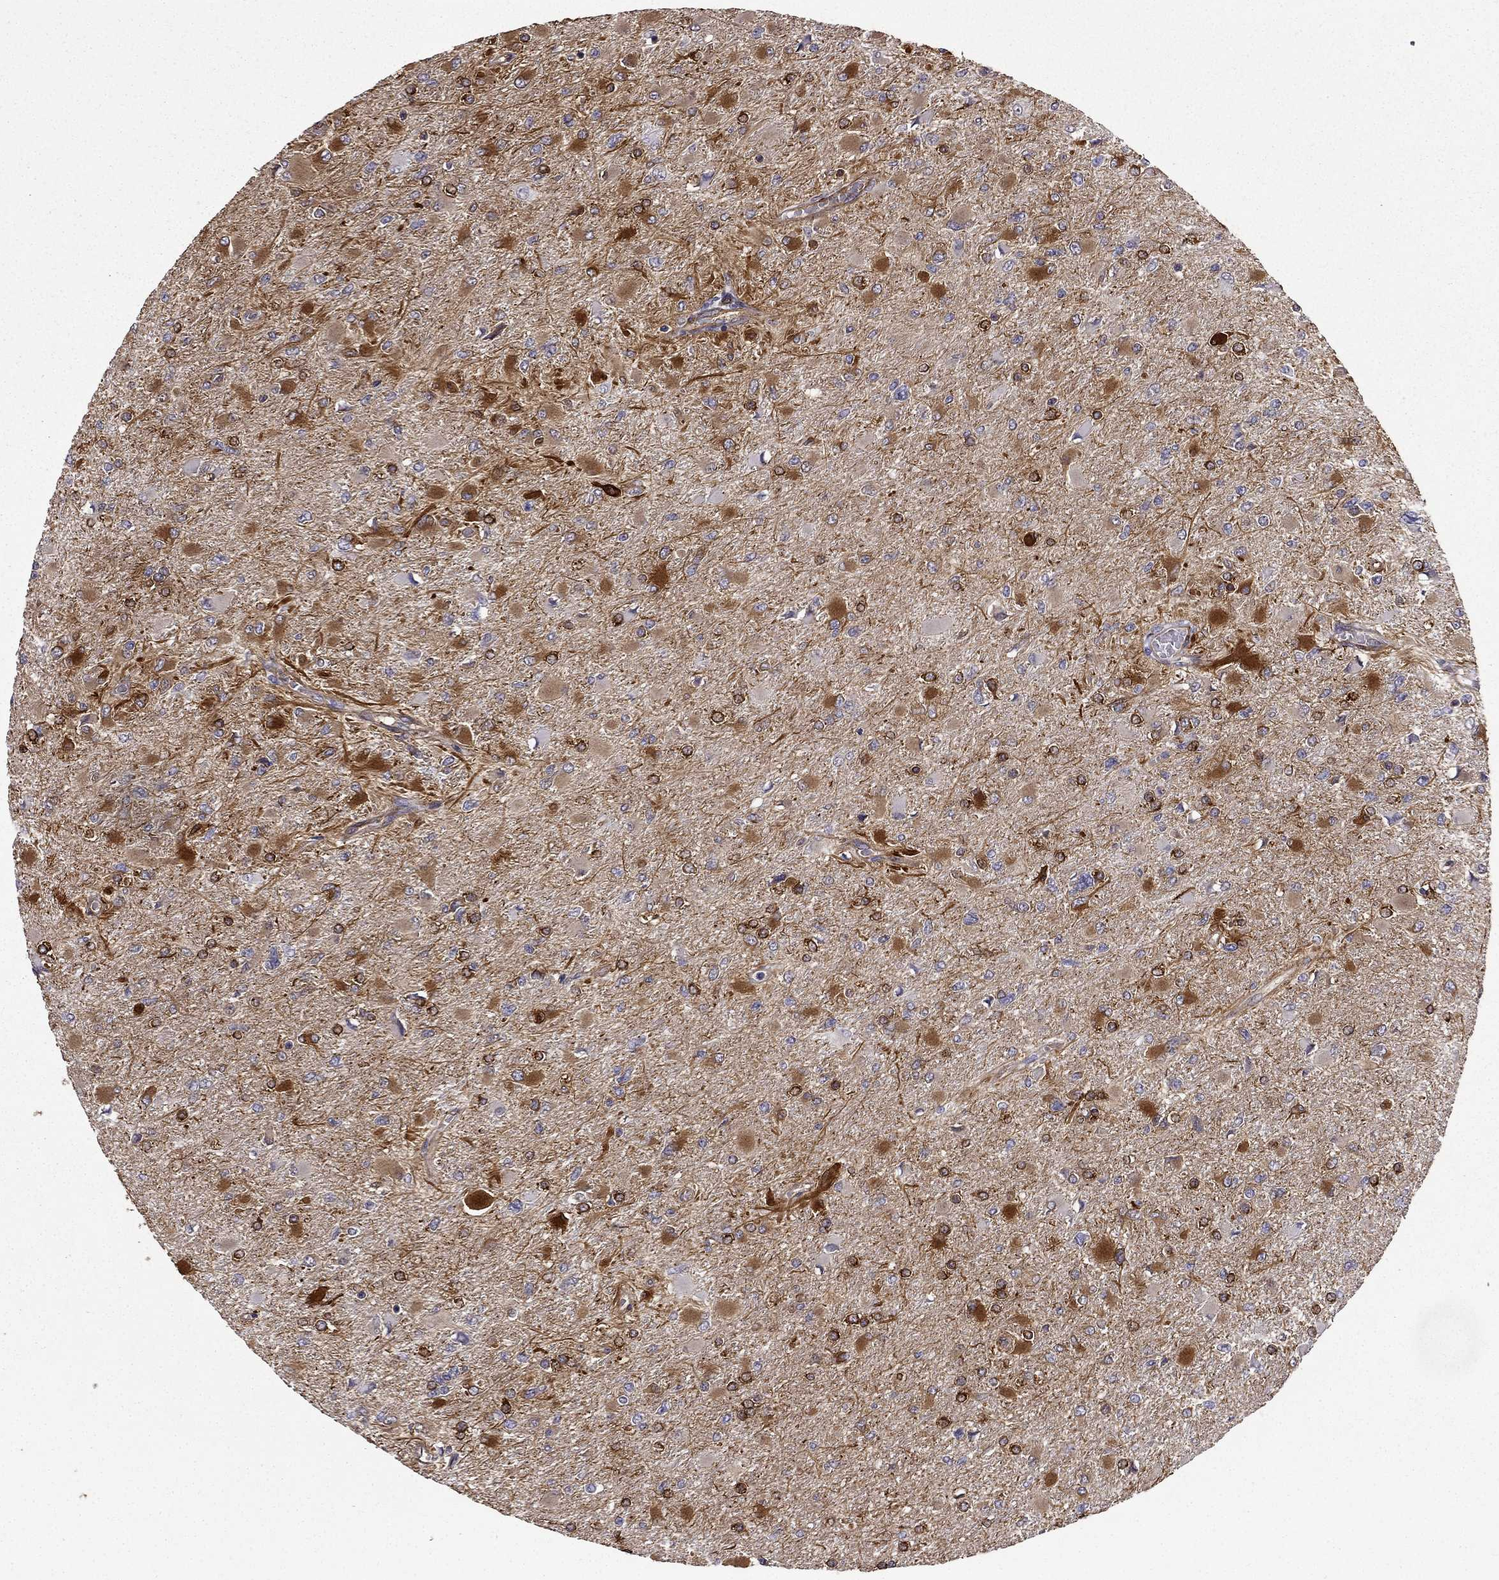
{"staining": {"intensity": "moderate", "quantity": ">75%", "location": "cytoplasmic/membranous"}, "tissue": "glioma", "cell_type": "Tumor cells", "image_type": "cancer", "snomed": [{"axis": "morphology", "description": "Glioma, malignant, High grade"}, {"axis": "topography", "description": "Cerebral cortex"}], "caption": "Brown immunohistochemical staining in malignant high-grade glioma shows moderate cytoplasmic/membranous expression in approximately >75% of tumor cells.", "gene": "MAP4", "patient": {"sex": "female", "age": 36}}